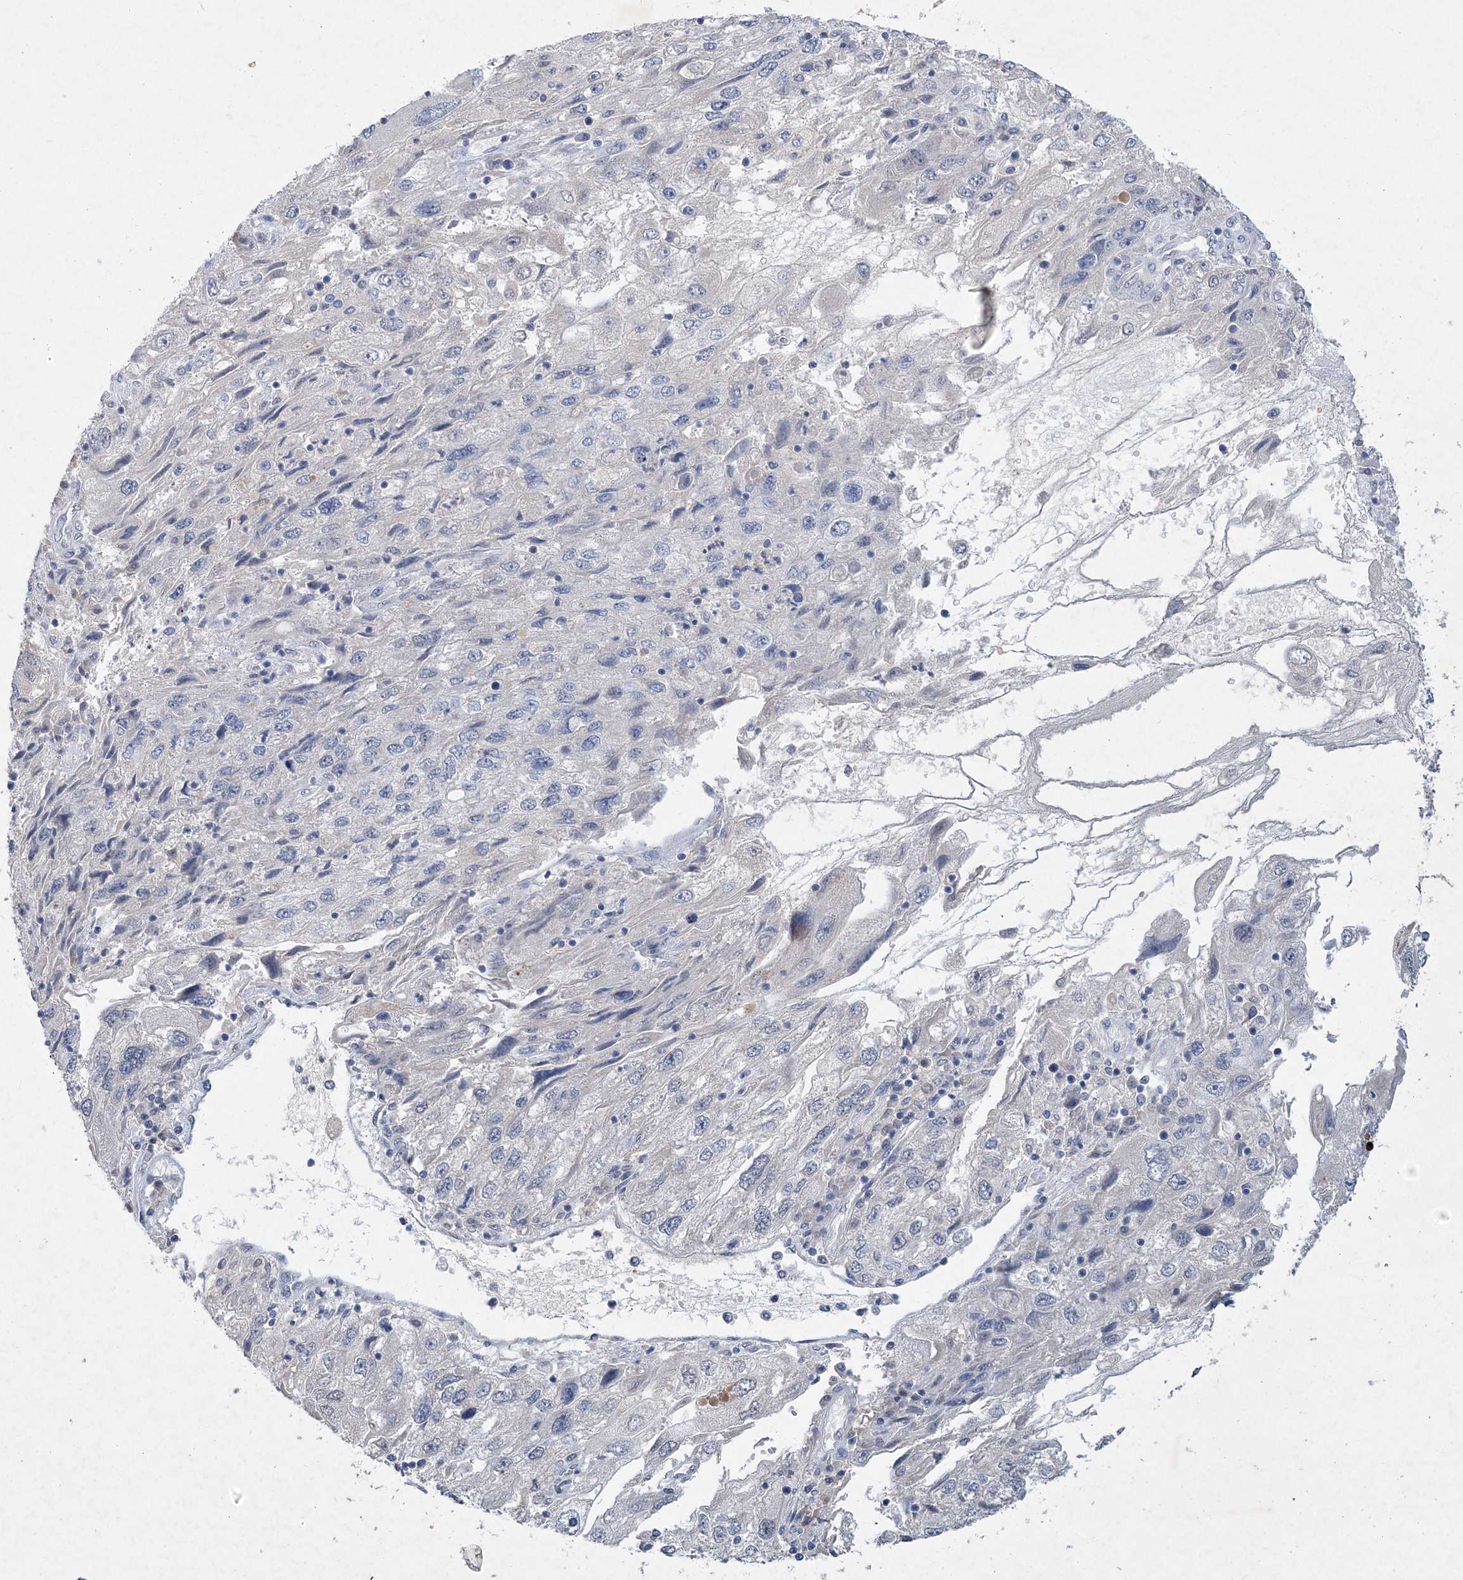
{"staining": {"intensity": "negative", "quantity": "none", "location": "none"}, "tissue": "endometrial cancer", "cell_type": "Tumor cells", "image_type": "cancer", "snomed": [{"axis": "morphology", "description": "Adenocarcinoma, NOS"}, {"axis": "topography", "description": "Endometrium"}], "caption": "Tumor cells show no significant protein staining in adenocarcinoma (endometrial).", "gene": "C11orf58", "patient": {"sex": "female", "age": 49}}